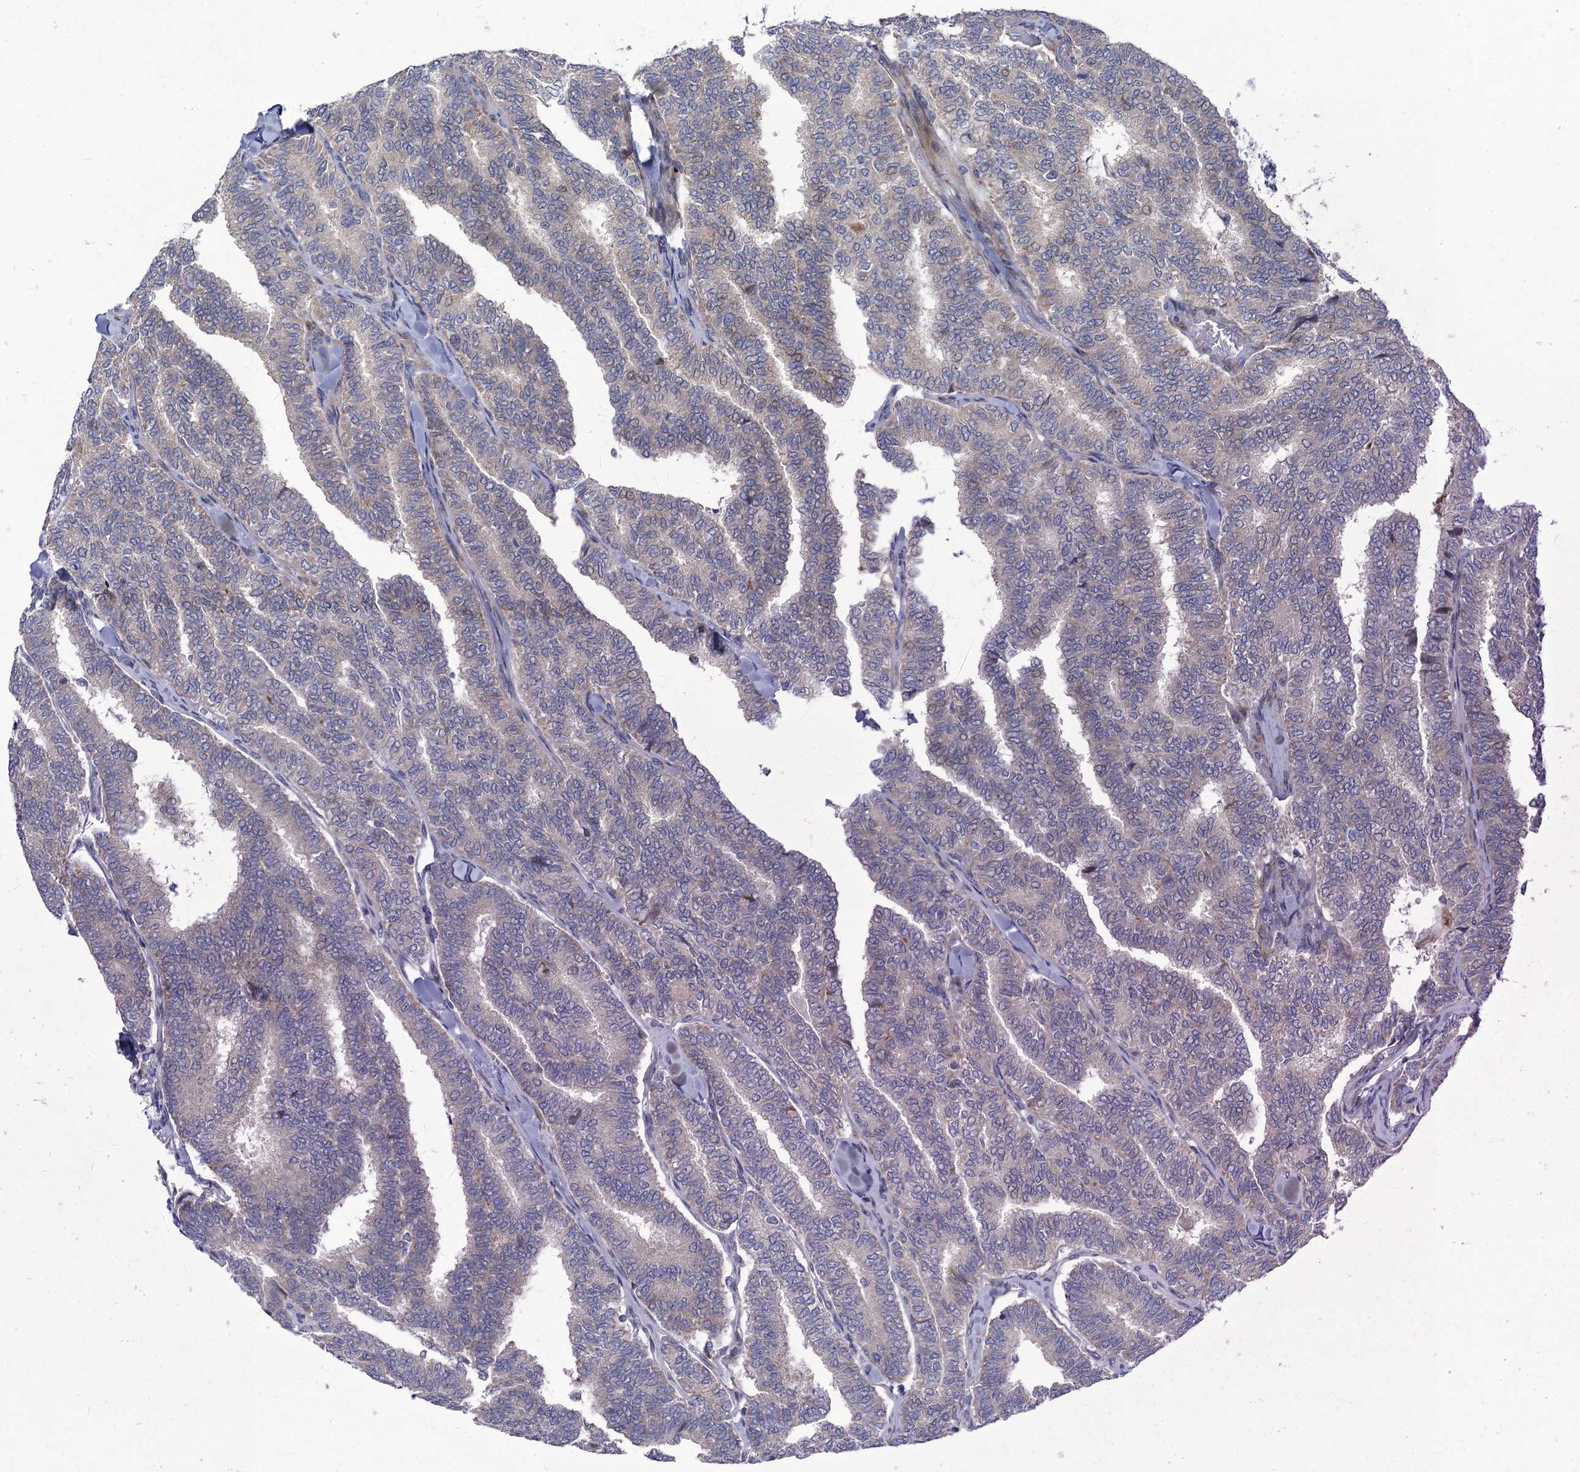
{"staining": {"intensity": "negative", "quantity": "none", "location": "none"}, "tissue": "thyroid cancer", "cell_type": "Tumor cells", "image_type": "cancer", "snomed": [{"axis": "morphology", "description": "Papillary adenocarcinoma, NOS"}, {"axis": "topography", "description": "Thyroid gland"}], "caption": "Human thyroid papillary adenocarcinoma stained for a protein using IHC reveals no positivity in tumor cells.", "gene": "QPCTL", "patient": {"sex": "female", "age": 35}}